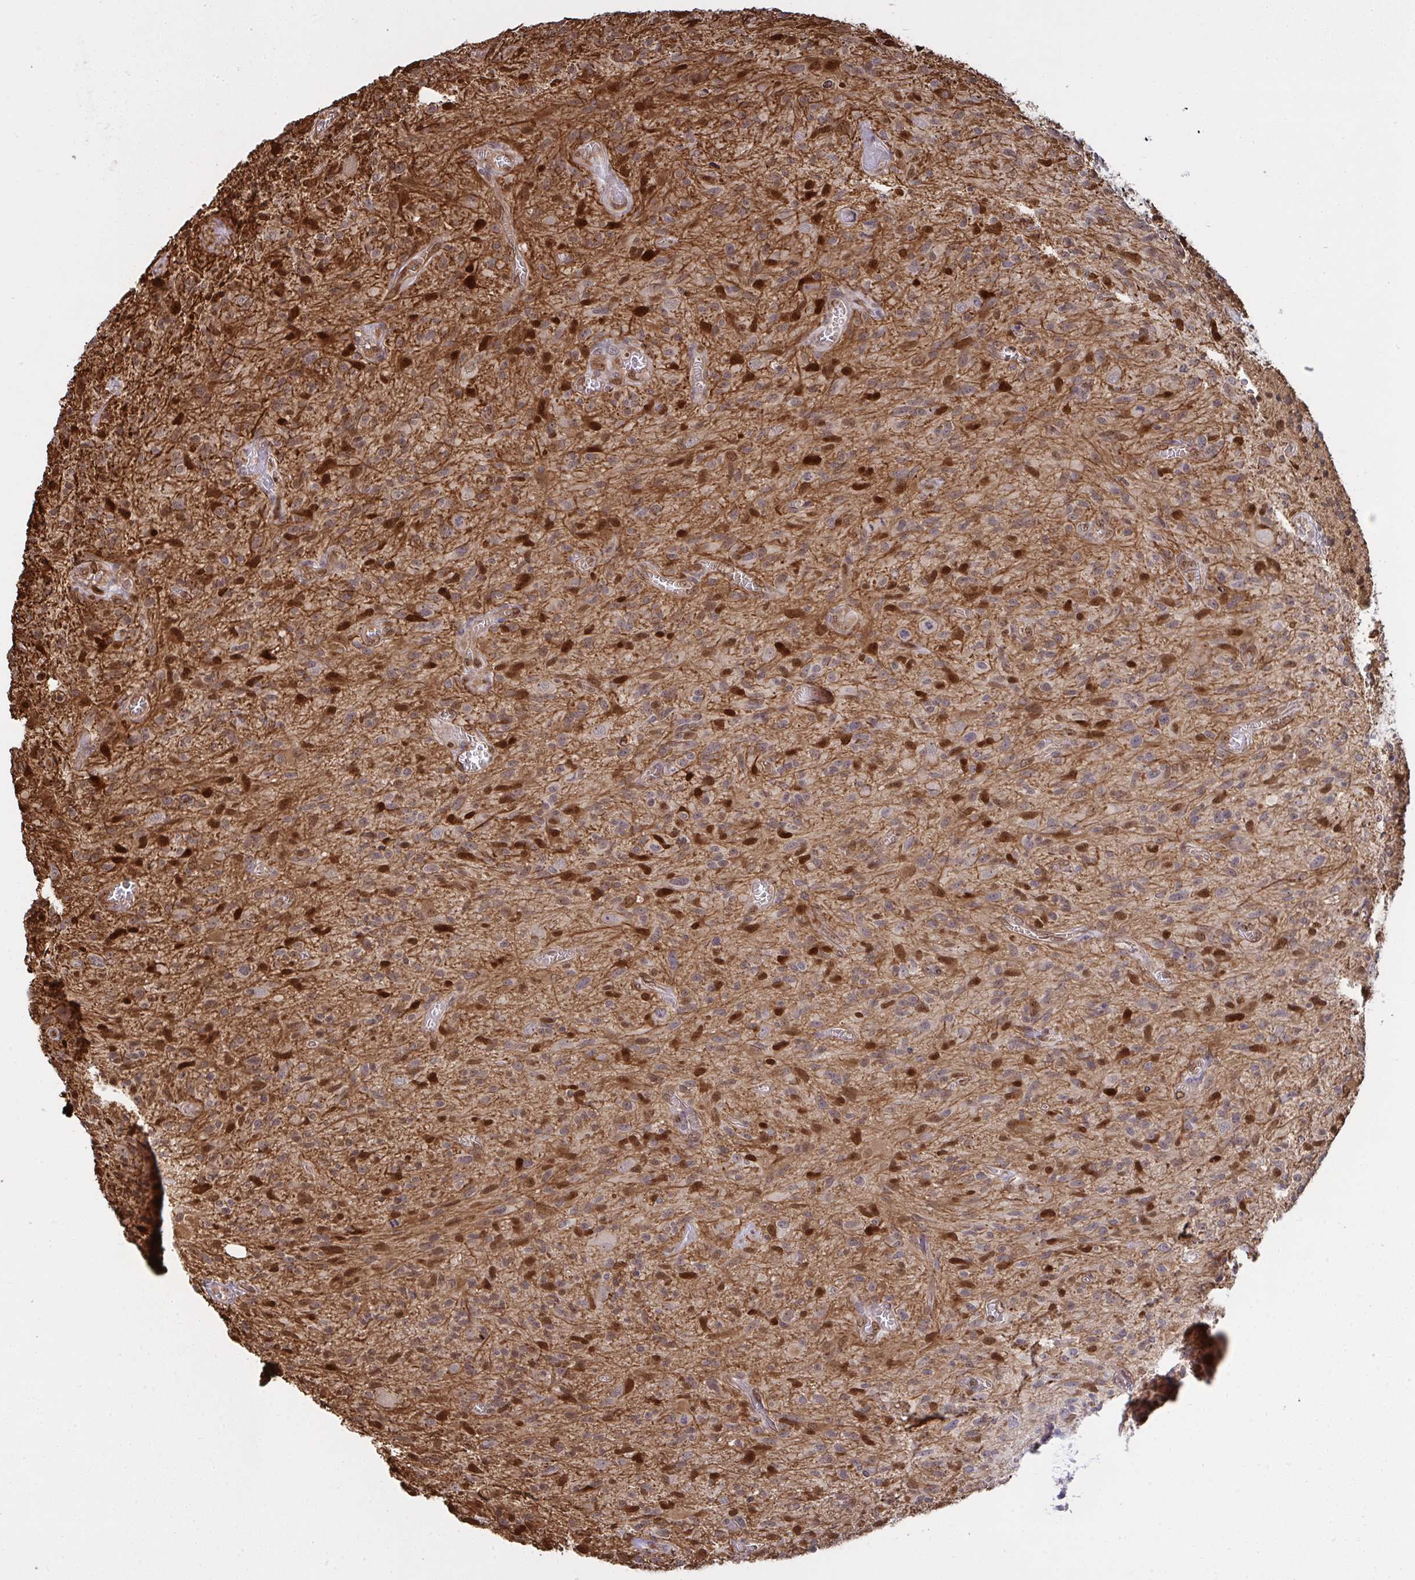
{"staining": {"intensity": "weak", "quantity": "<25%", "location": "nuclear"}, "tissue": "glioma", "cell_type": "Tumor cells", "image_type": "cancer", "snomed": [{"axis": "morphology", "description": "Glioma, malignant, High grade"}, {"axis": "topography", "description": "Brain"}], "caption": "Immunohistochemistry (IHC) photomicrograph of malignant glioma (high-grade) stained for a protein (brown), which demonstrates no staining in tumor cells. The staining is performed using DAB brown chromogen with nuclei counter-stained in using hematoxylin.", "gene": "UXT", "patient": {"sex": "male", "age": 75}}